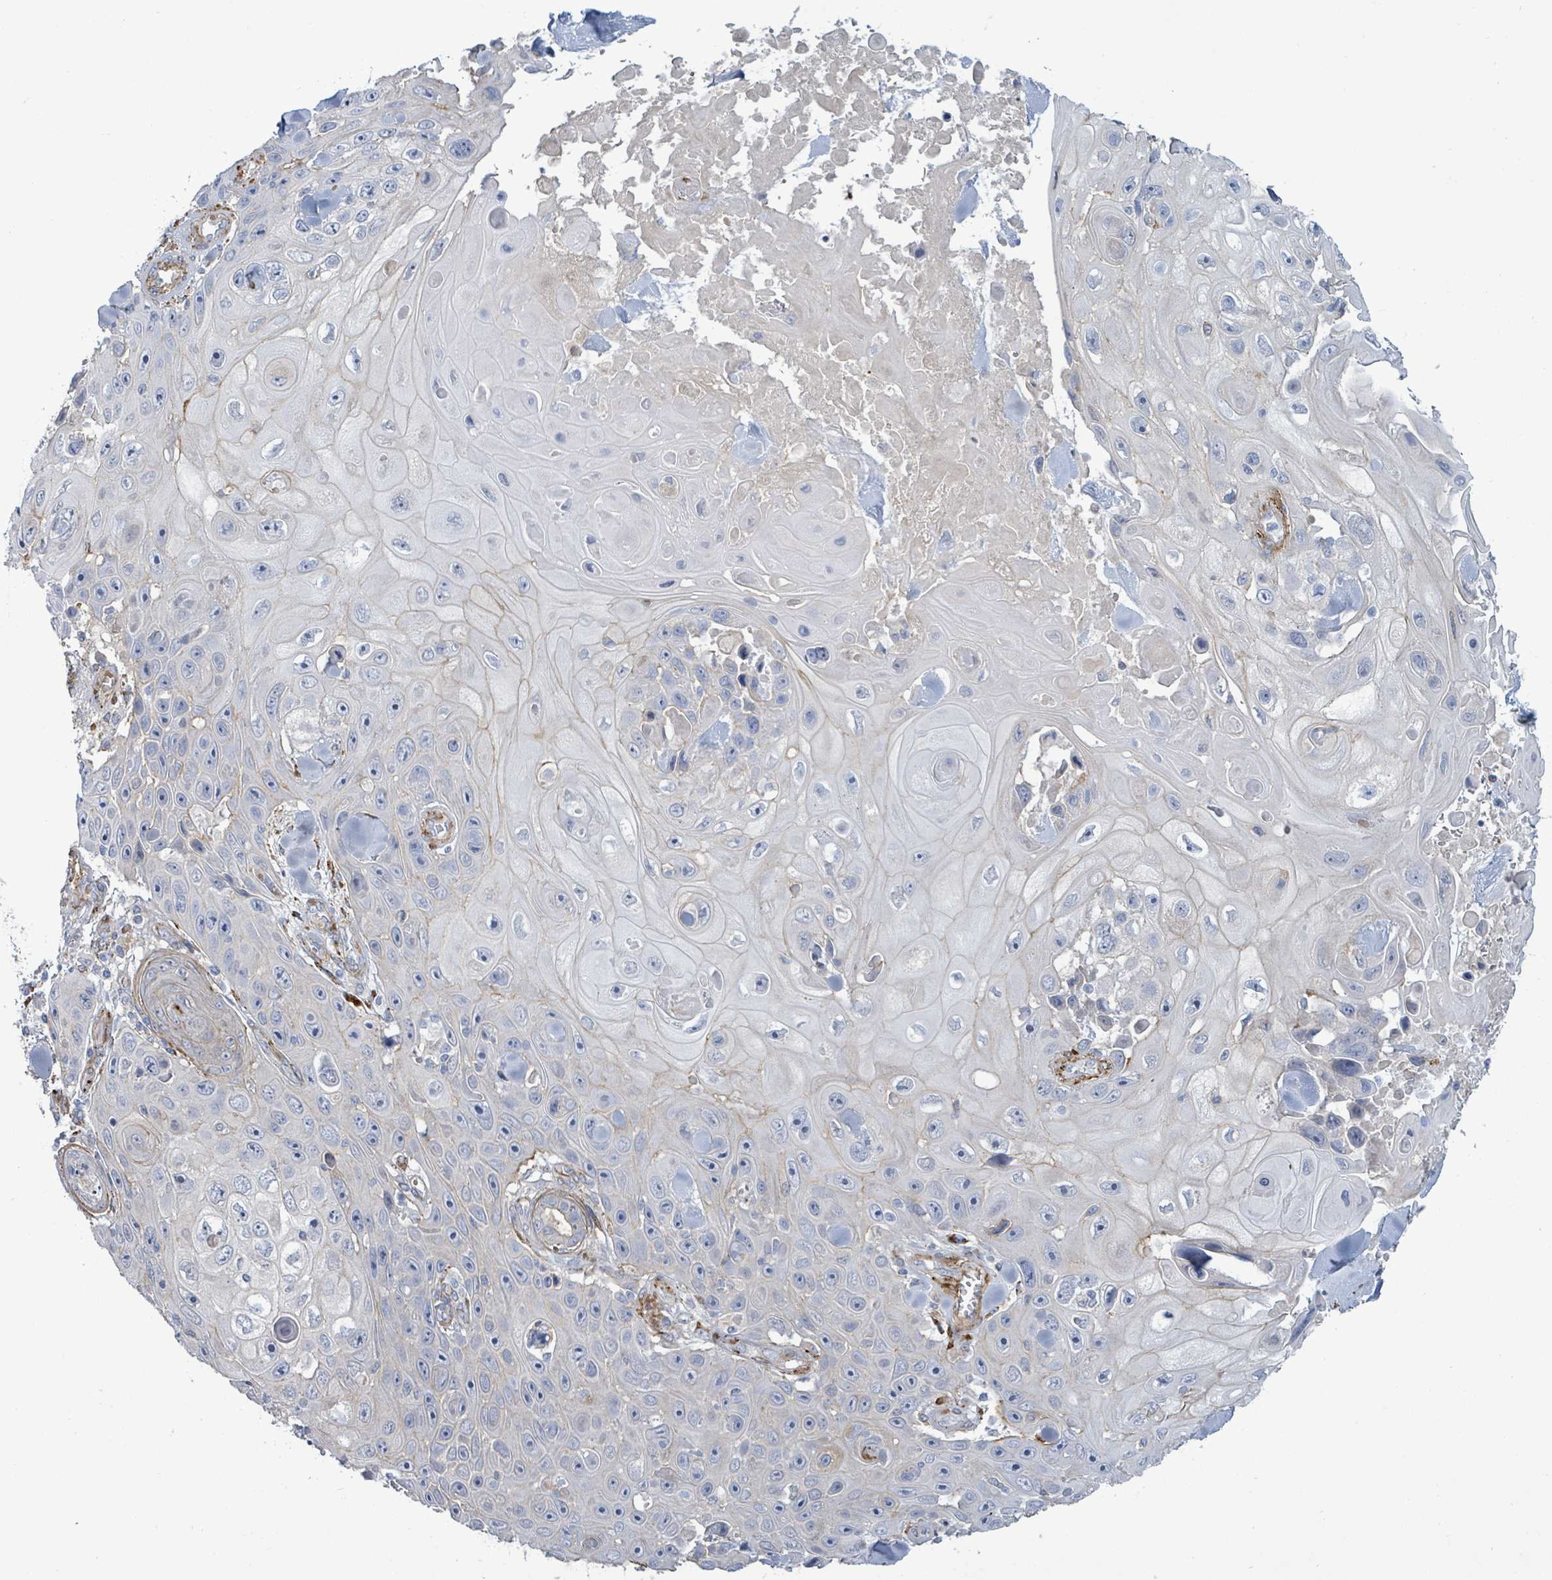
{"staining": {"intensity": "negative", "quantity": "none", "location": "none"}, "tissue": "skin cancer", "cell_type": "Tumor cells", "image_type": "cancer", "snomed": [{"axis": "morphology", "description": "Squamous cell carcinoma, NOS"}, {"axis": "topography", "description": "Skin"}], "caption": "DAB immunohistochemical staining of skin cancer (squamous cell carcinoma) exhibits no significant positivity in tumor cells. (DAB IHC visualized using brightfield microscopy, high magnification).", "gene": "DMRTC1B", "patient": {"sex": "male", "age": 82}}